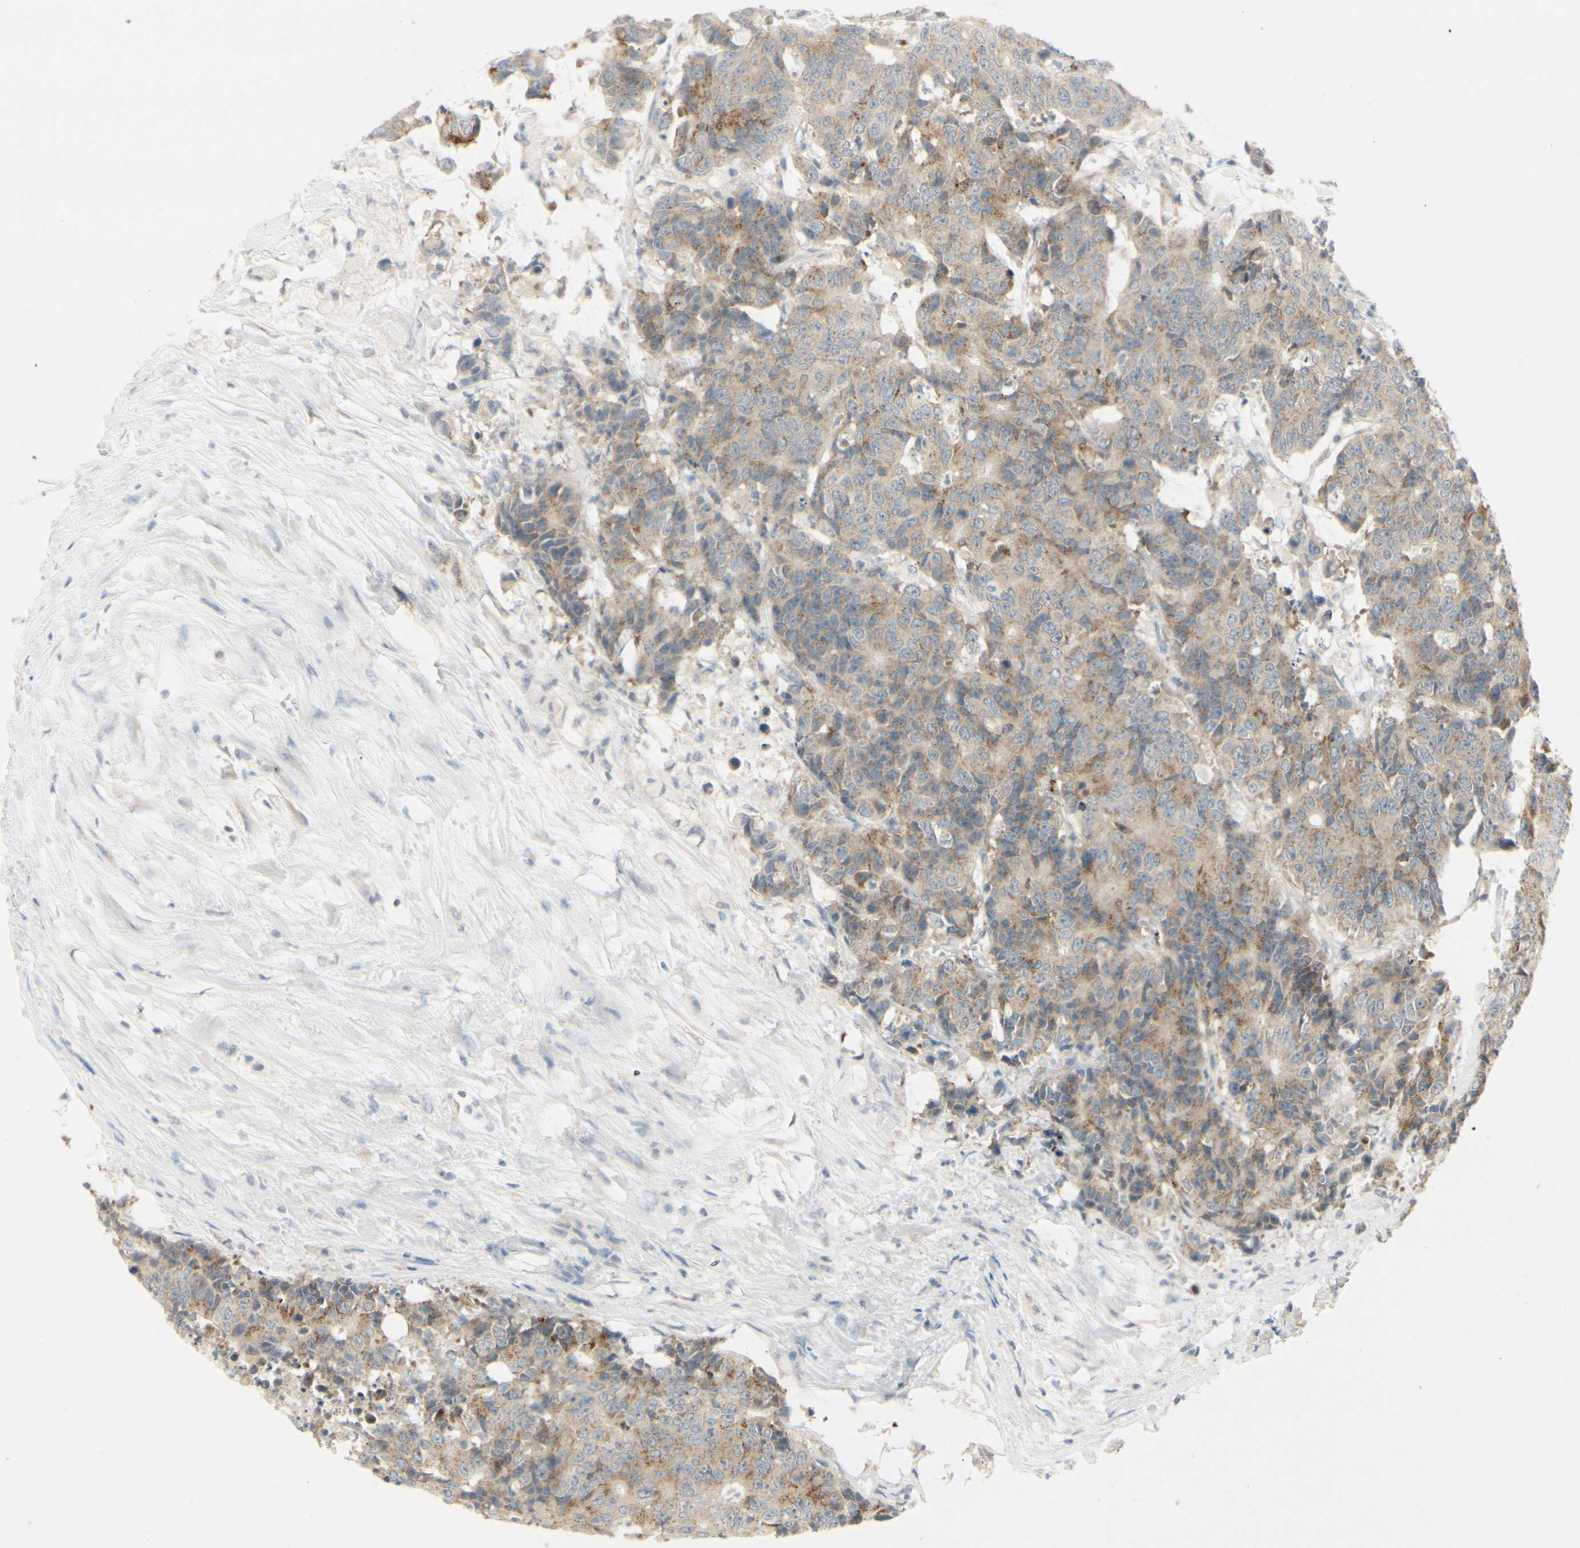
{"staining": {"intensity": "moderate", "quantity": "25%-75%", "location": "cytoplasmic/membranous"}, "tissue": "colorectal cancer", "cell_type": "Tumor cells", "image_type": "cancer", "snomed": [{"axis": "morphology", "description": "Adenocarcinoma, NOS"}, {"axis": "topography", "description": "Colon"}], "caption": "Tumor cells show medium levels of moderate cytoplasmic/membranous expression in approximately 25%-75% of cells in colorectal adenocarcinoma.", "gene": "MANSC1", "patient": {"sex": "female", "age": 86}}